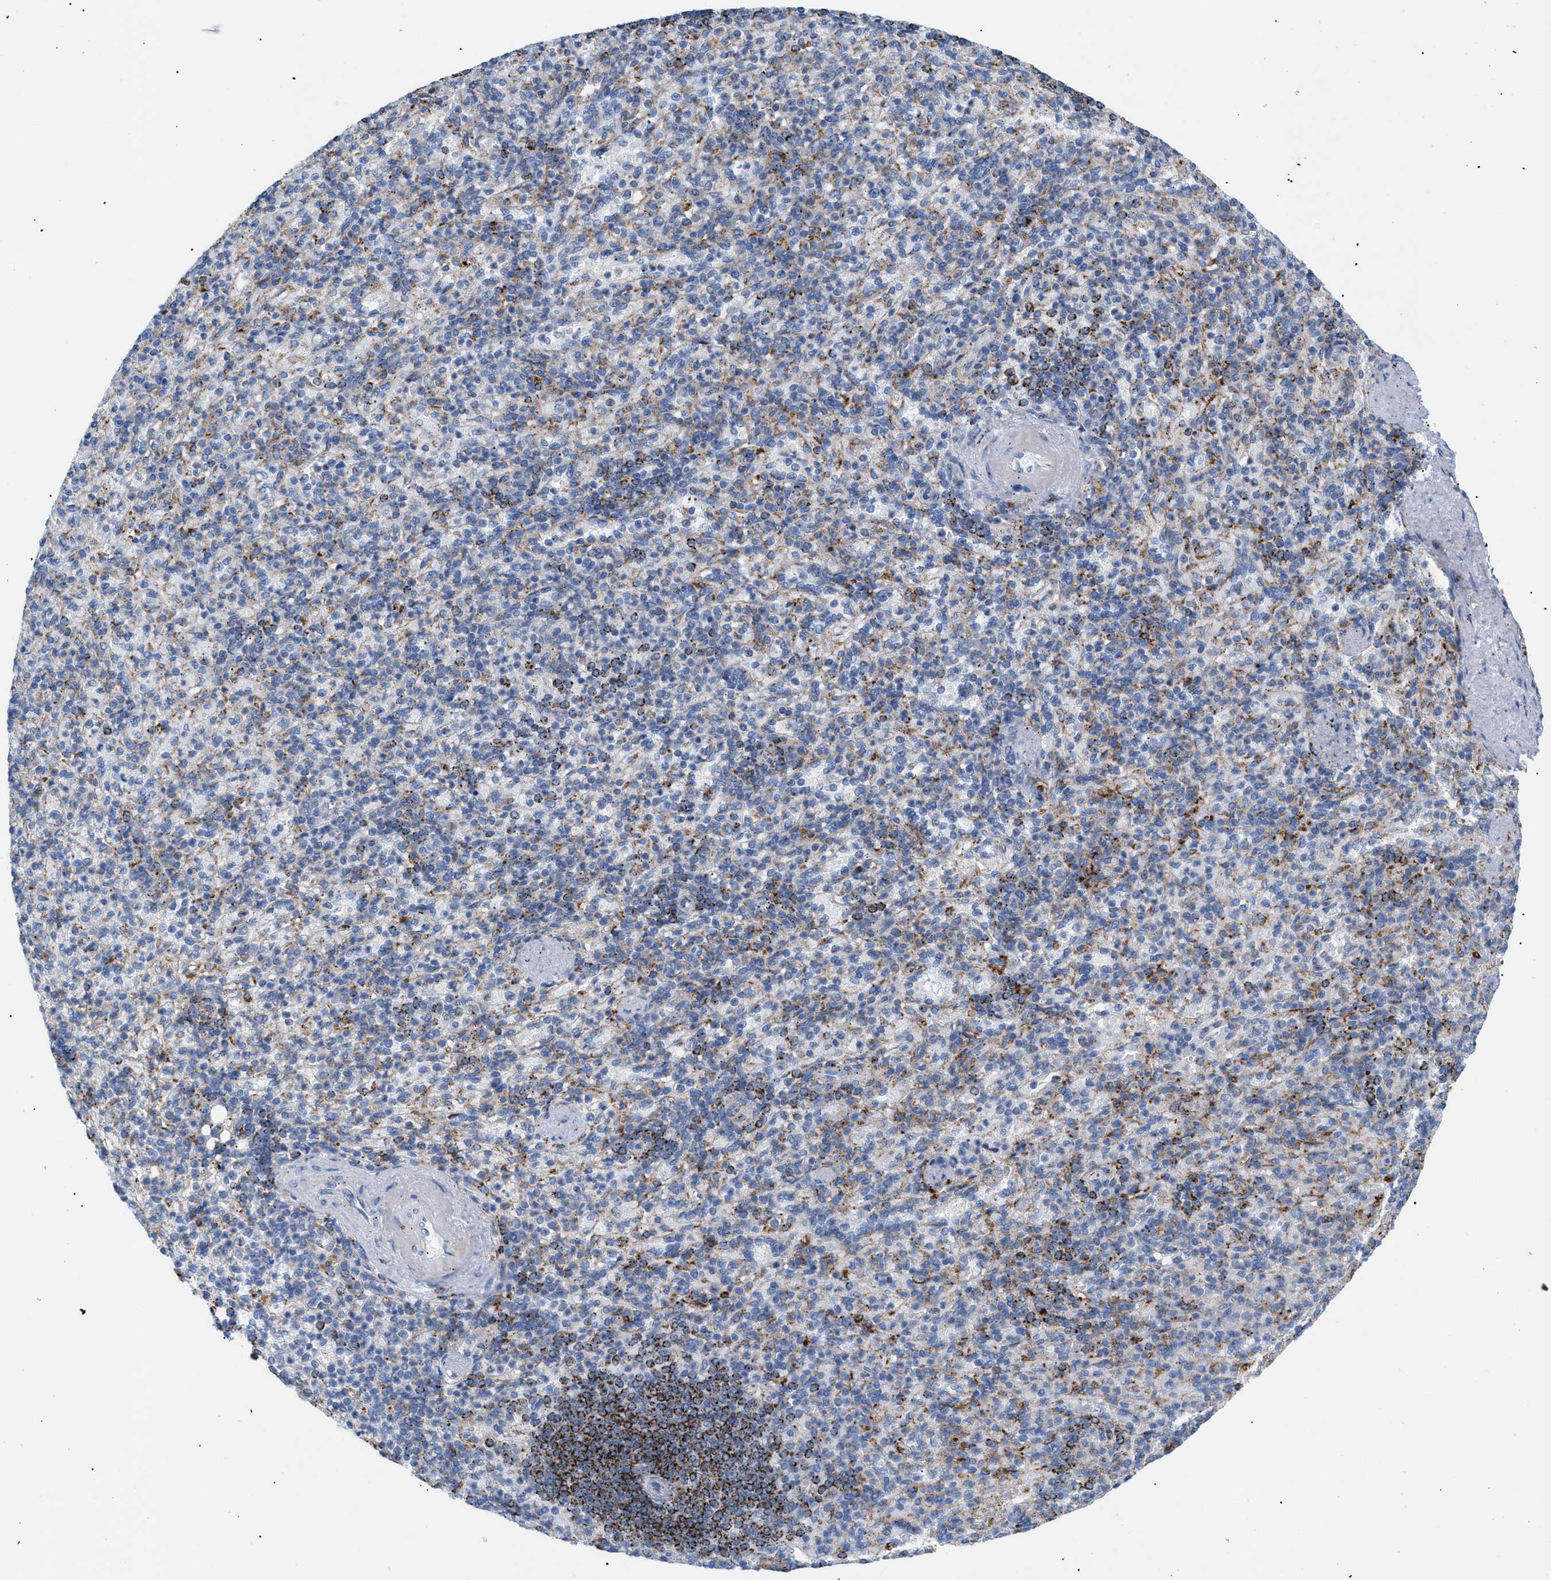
{"staining": {"intensity": "strong", "quantity": "<25%", "location": "cytoplasmic/membranous"}, "tissue": "spleen", "cell_type": "Cells in red pulp", "image_type": "normal", "snomed": [{"axis": "morphology", "description": "Normal tissue, NOS"}, {"axis": "topography", "description": "Spleen"}], "caption": "A photomicrograph of human spleen stained for a protein shows strong cytoplasmic/membranous brown staining in cells in red pulp. (DAB (3,3'-diaminobenzidine) = brown stain, brightfield microscopy at high magnification).", "gene": "DRAM2", "patient": {"sex": "female", "age": 74}}